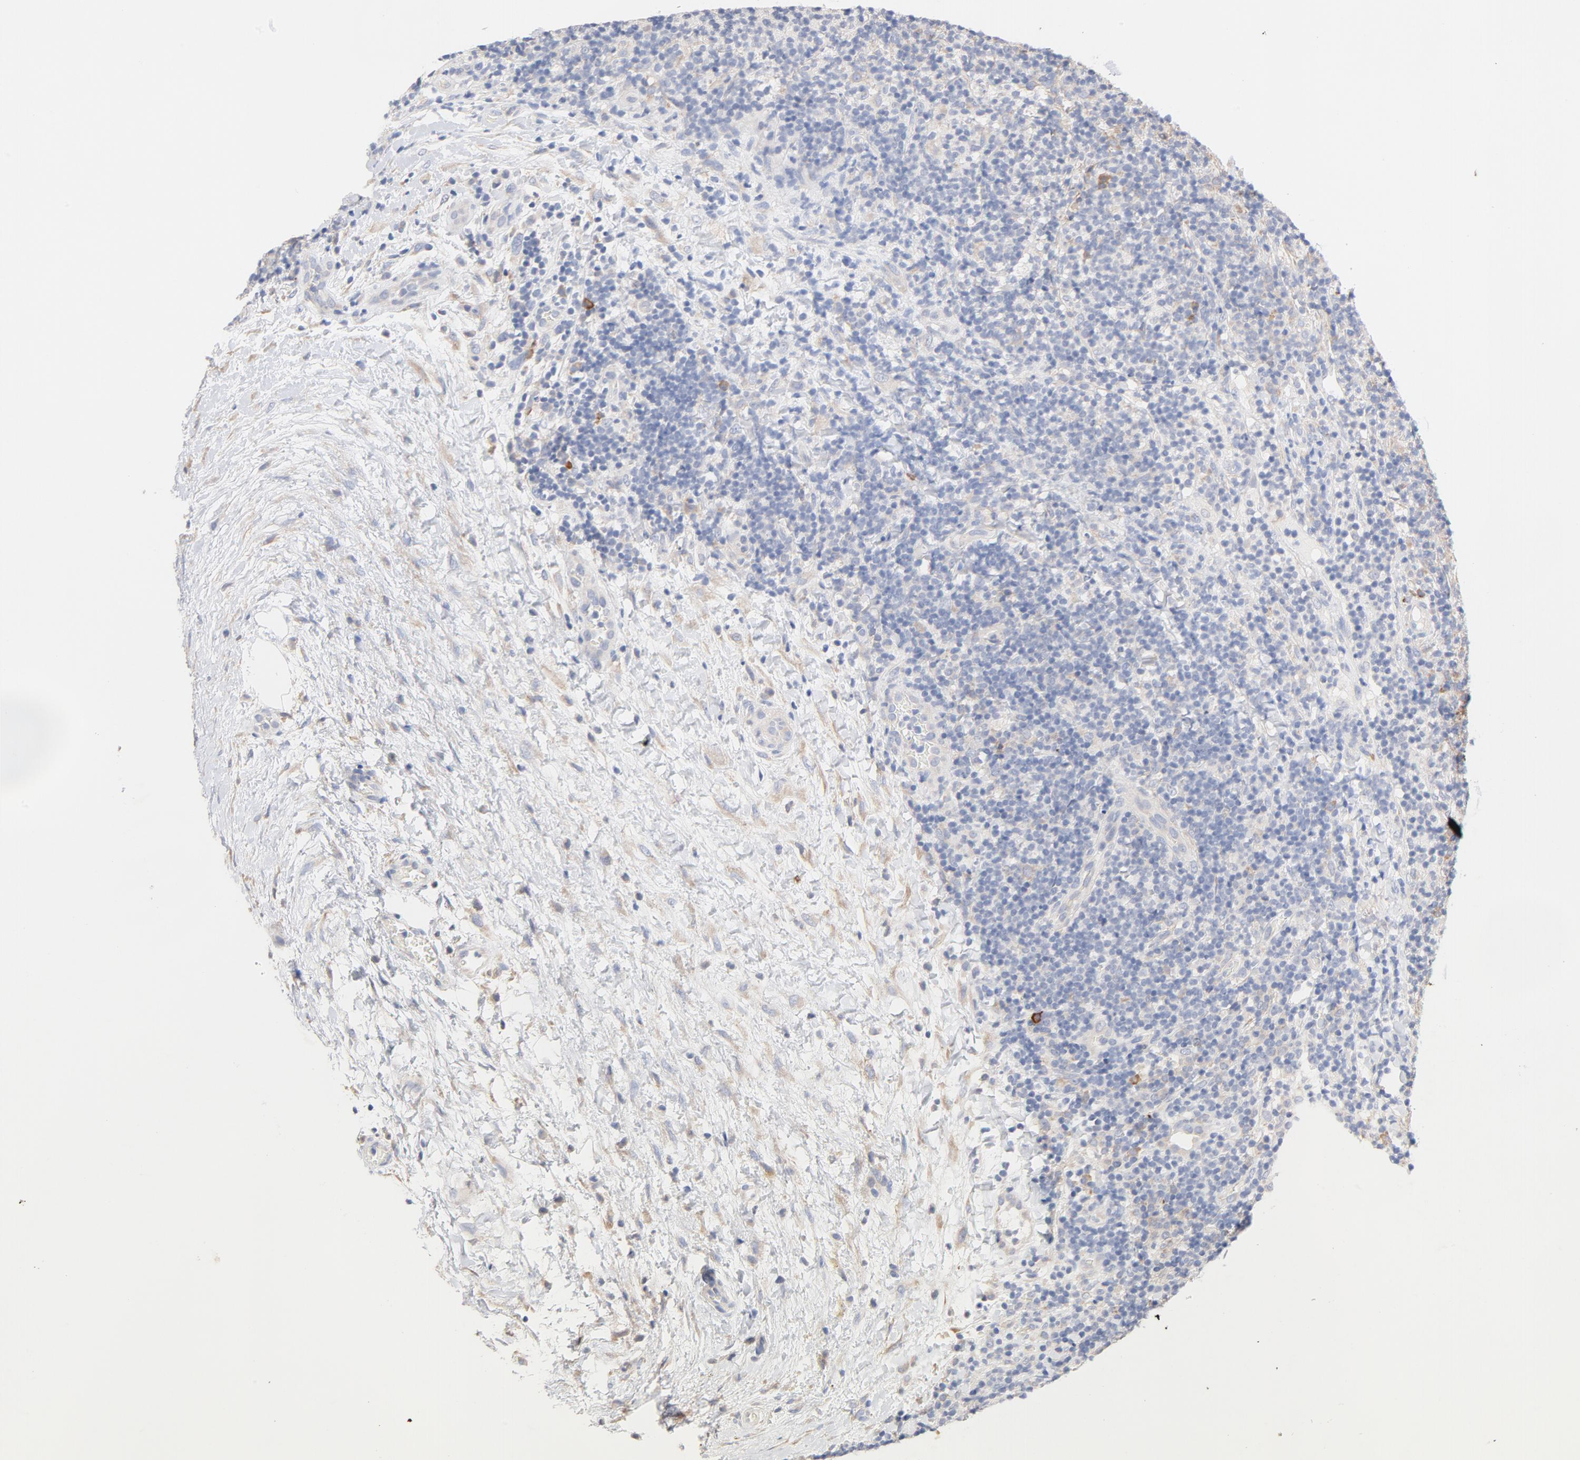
{"staining": {"intensity": "negative", "quantity": "none", "location": "none"}, "tissue": "lymphoma", "cell_type": "Tumor cells", "image_type": "cancer", "snomed": [{"axis": "morphology", "description": "Malignant lymphoma, non-Hodgkin's type, Low grade"}, {"axis": "topography", "description": "Lymph node"}], "caption": "This is a histopathology image of immunohistochemistry staining of malignant lymphoma, non-Hodgkin's type (low-grade), which shows no expression in tumor cells. (Brightfield microscopy of DAB (3,3'-diaminobenzidine) immunohistochemistry (IHC) at high magnification).", "gene": "TLR4", "patient": {"sex": "female", "age": 76}}